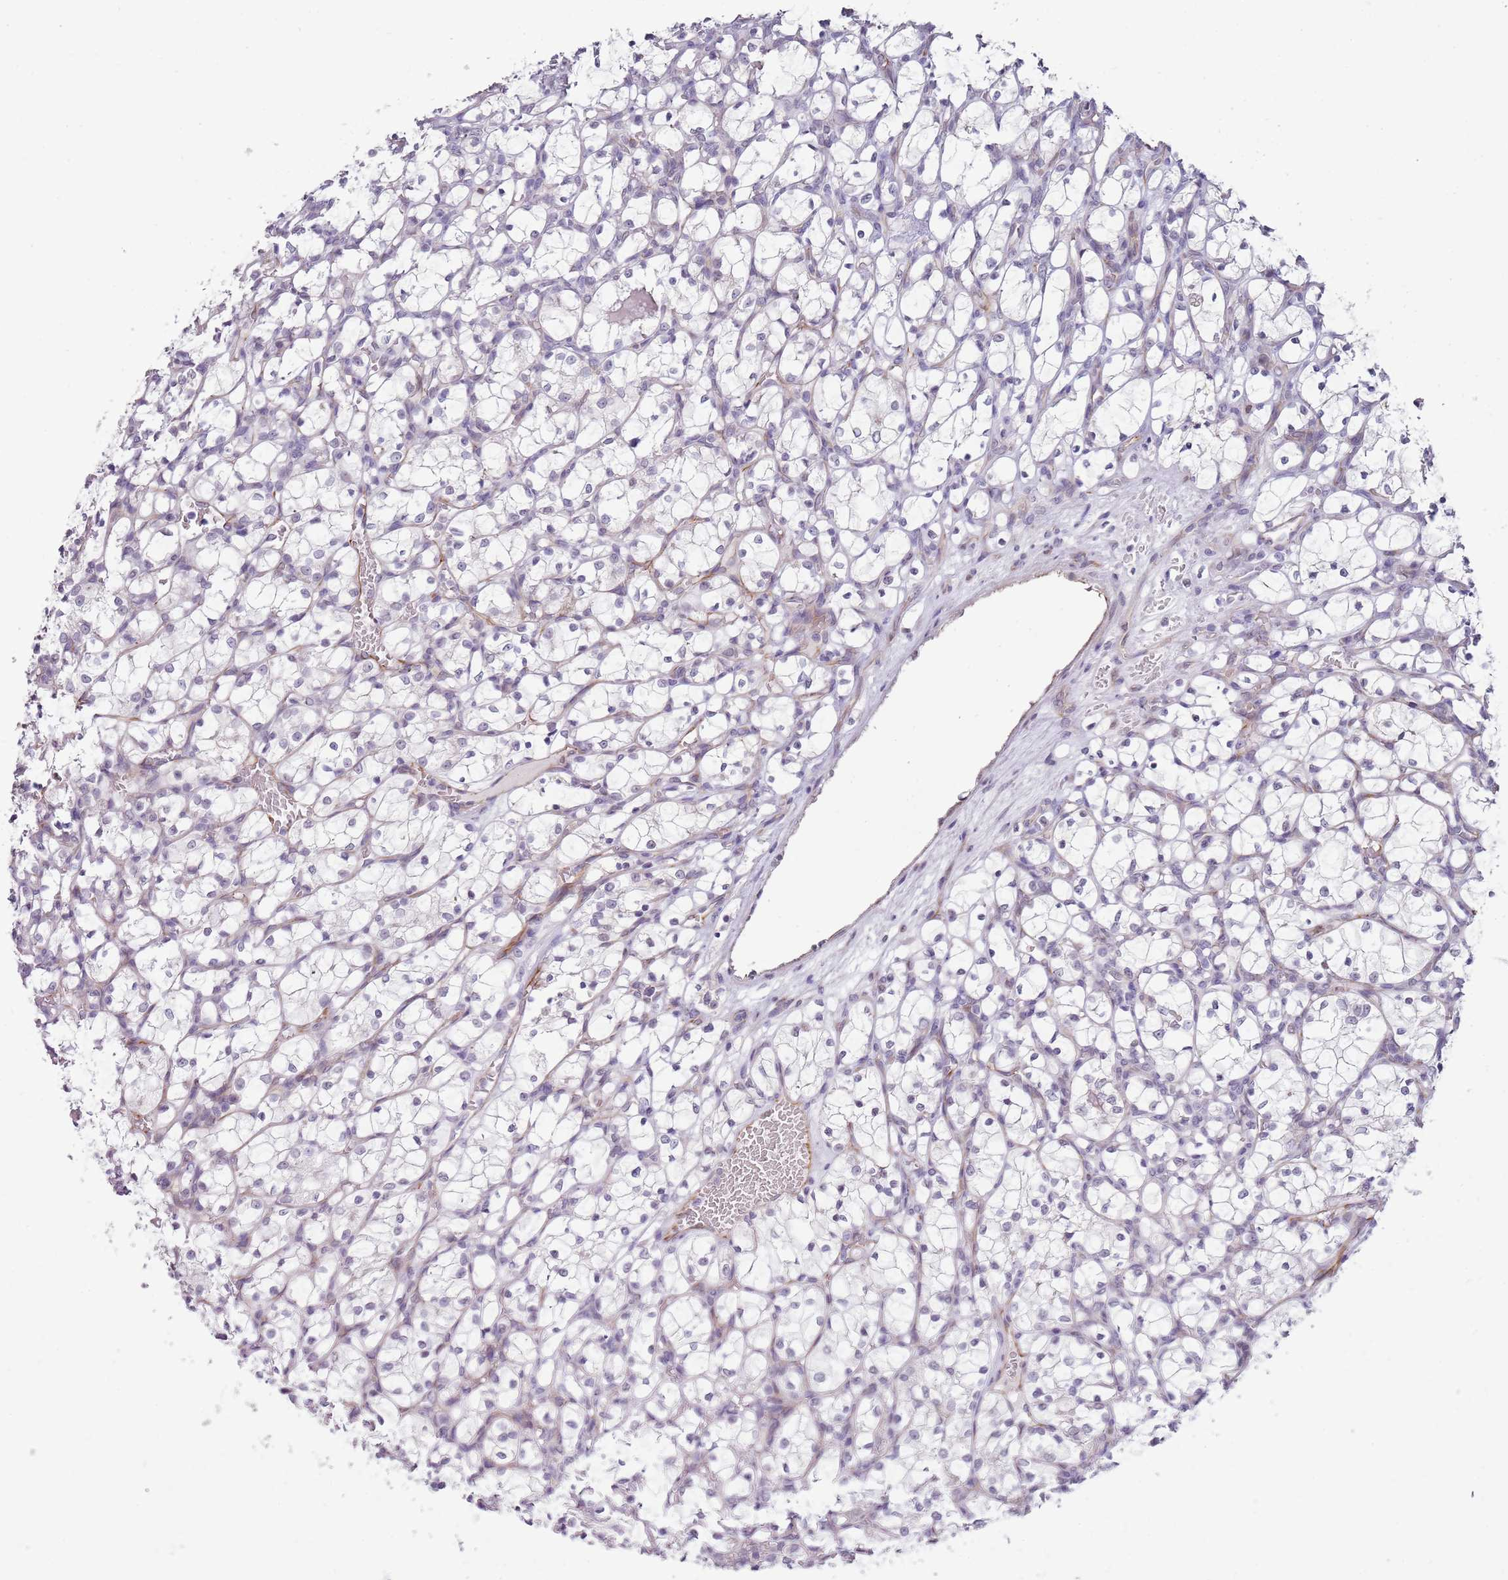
{"staining": {"intensity": "negative", "quantity": "none", "location": "none"}, "tissue": "renal cancer", "cell_type": "Tumor cells", "image_type": "cancer", "snomed": [{"axis": "morphology", "description": "Adenocarcinoma, NOS"}, {"axis": "topography", "description": "Kidney"}], "caption": "Renal cancer was stained to show a protein in brown. There is no significant positivity in tumor cells.", "gene": "NBPF3", "patient": {"sex": "female", "age": 69}}